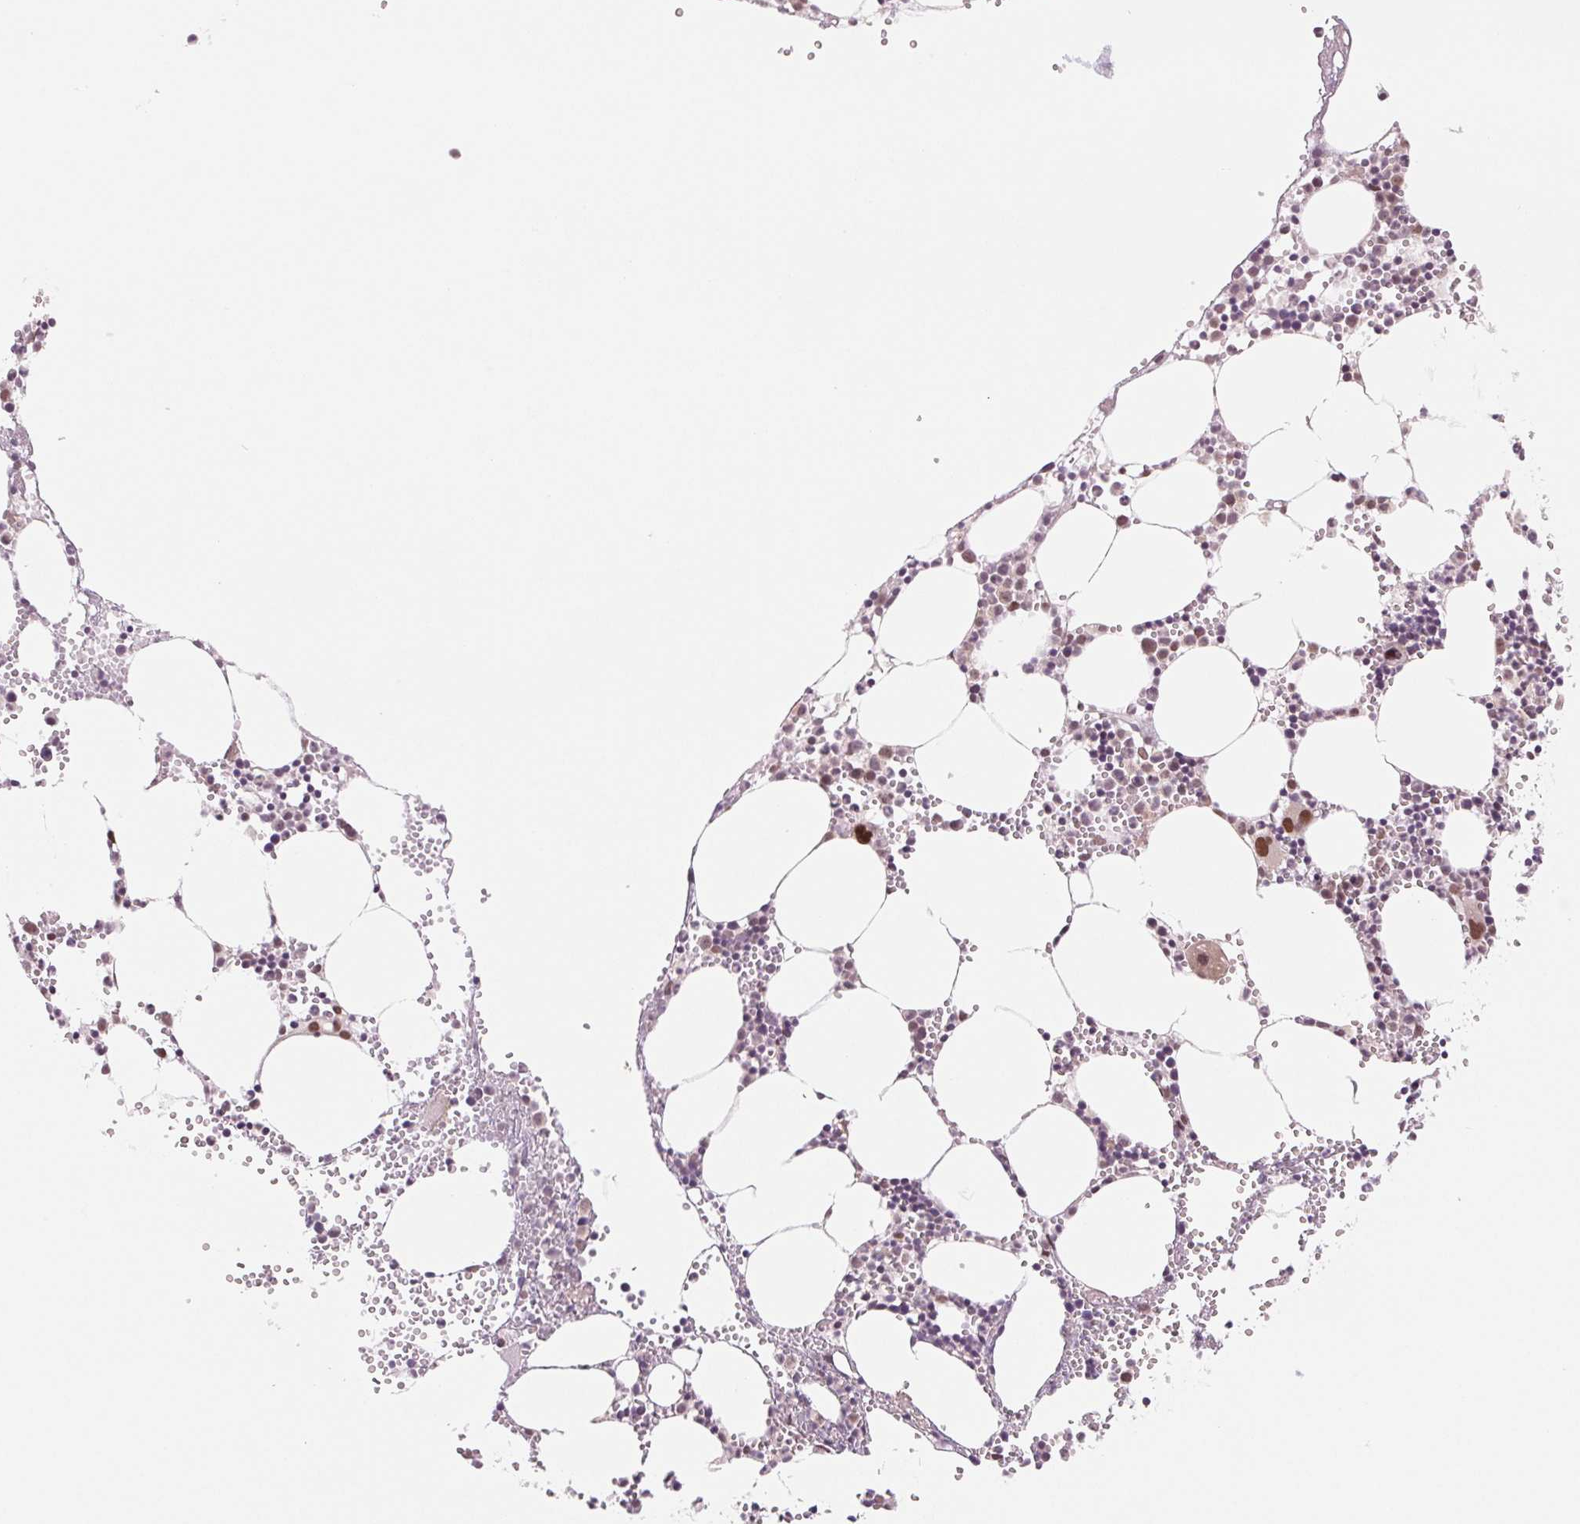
{"staining": {"intensity": "strong", "quantity": "<25%", "location": "nuclear"}, "tissue": "bone marrow", "cell_type": "Hematopoietic cells", "image_type": "normal", "snomed": [{"axis": "morphology", "description": "Normal tissue, NOS"}, {"axis": "topography", "description": "Bone marrow"}], "caption": "Immunohistochemical staining of normal human bone marrow exhibits strong nuclear protein positivity in approximately <25% of hematopoietic cells.", "gene": "DNAJB6", "patient": {"sex": "male", "age": 89}}